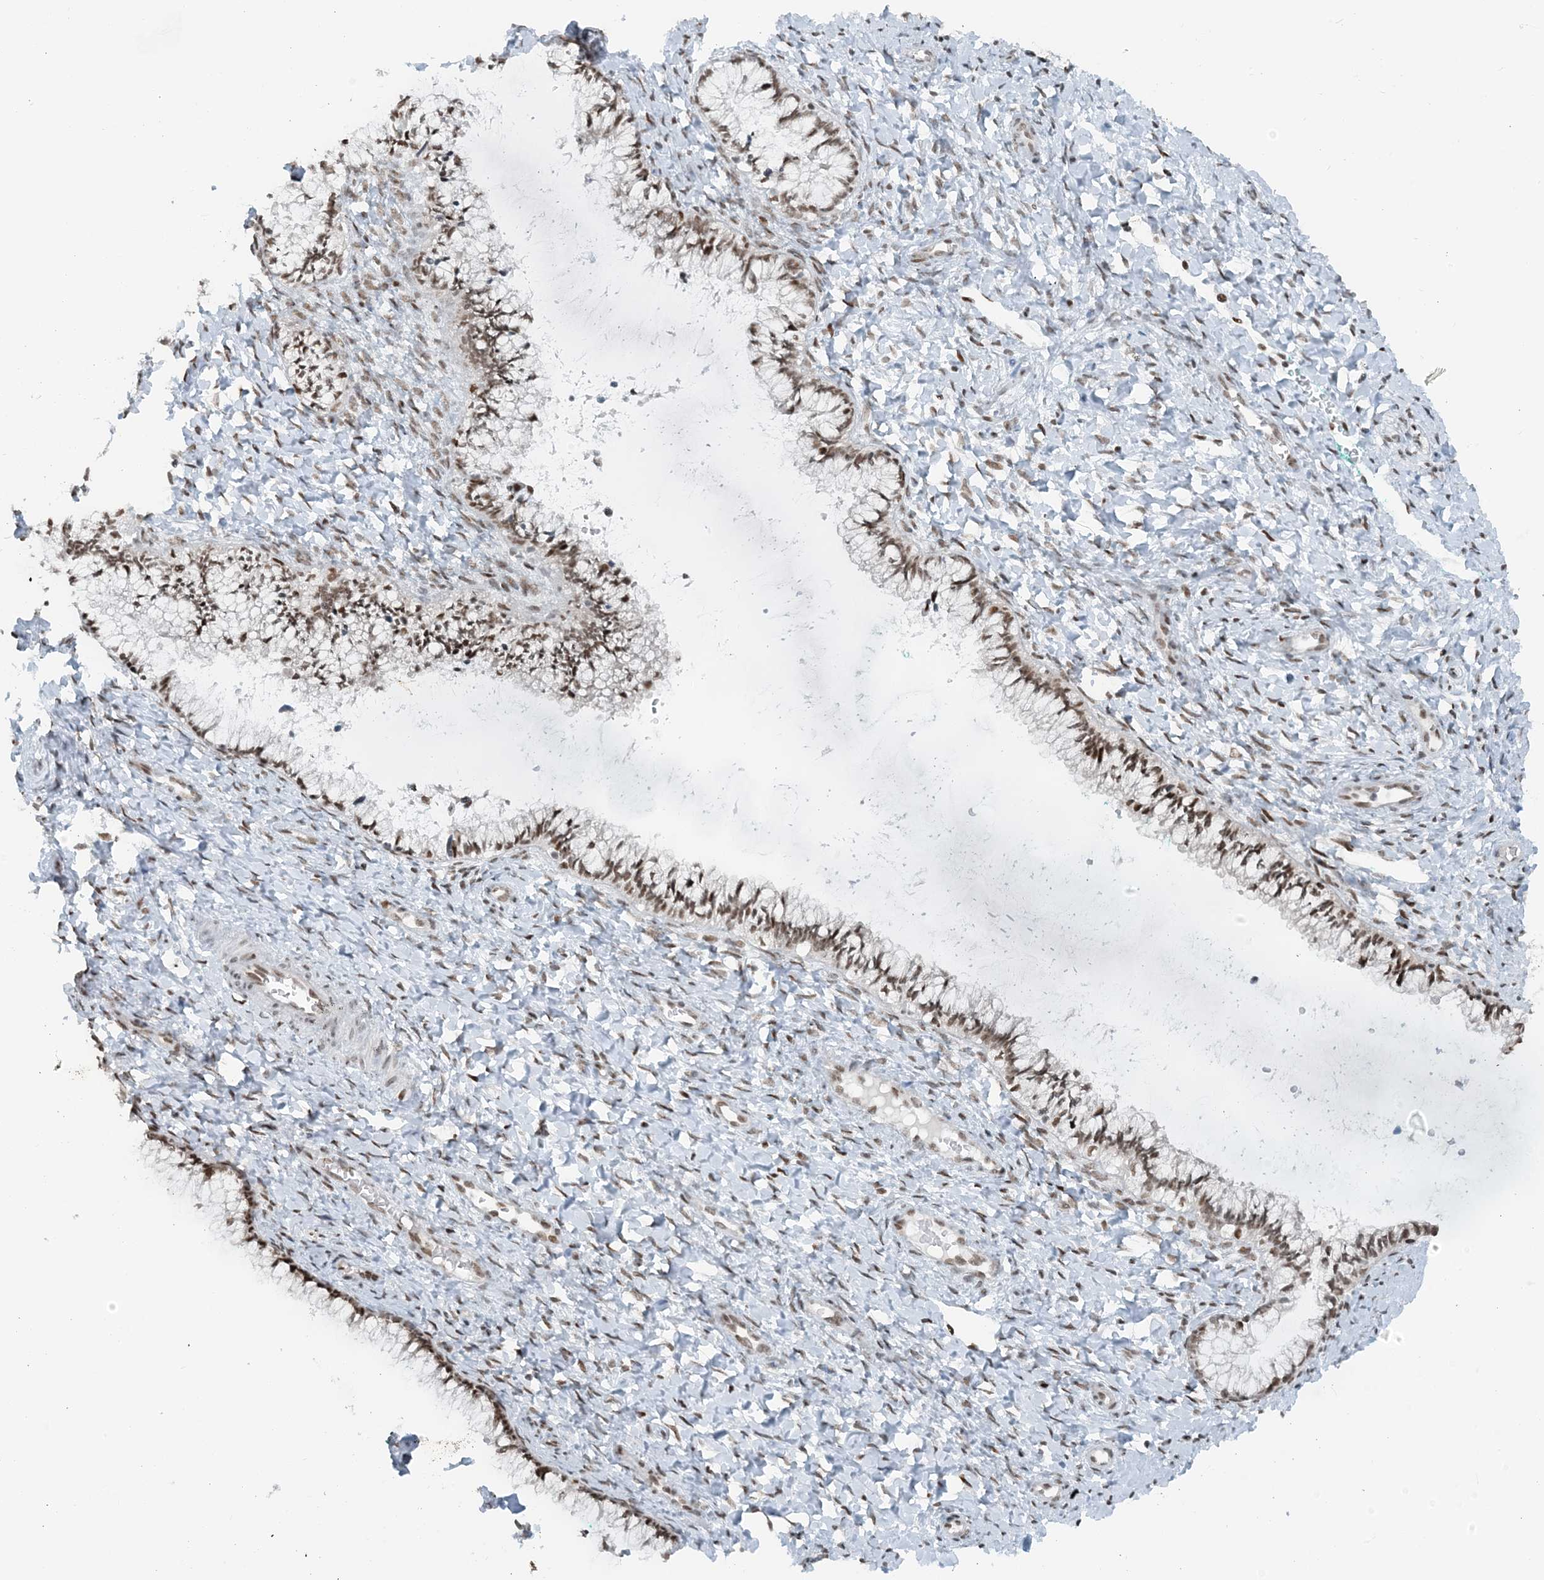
{"staining": {"intensity": "moderate", "quantity": ">75%", "location": "nuclear"}, "tissue": "cervix", "cell_type": "Glandular cells", "image_type": "normal", "snomed": [{"axis": "morphology", "description": "Normal tissue, NOS"}, {"axis": "morphology", "description": "Adenocarcinoma, NOS"}, {"axis": "topography", "description": "Cervix"}], "caption": "Protein expression analysis of normal human cervix reveals moderate nuclear staining in about >75% of glandular cells. (brown staining indicates protein expression, while blue staining denotes nuclei).", "gene": "ZNF500", "patient": {"sex": "female", "age": 29}}